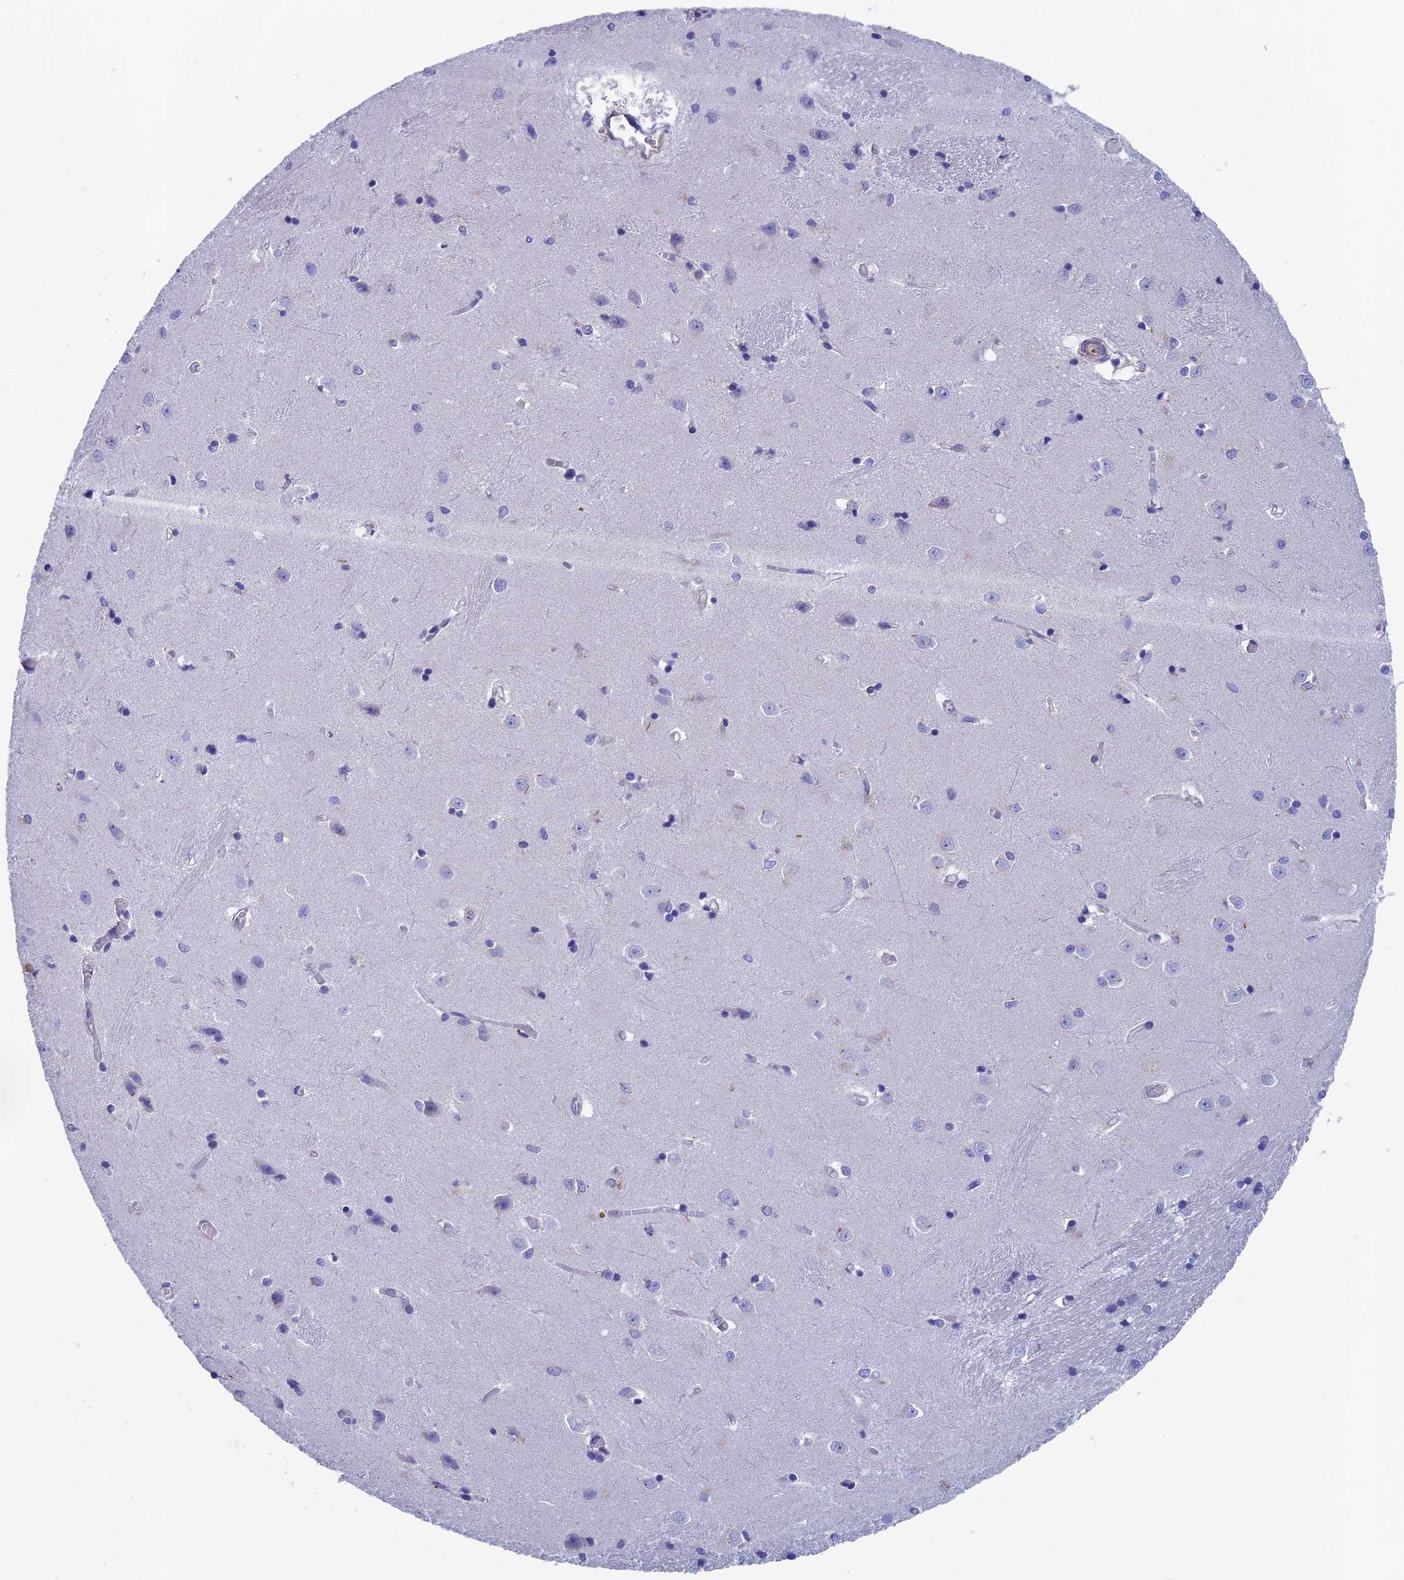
{"staining": {"intensity": "negative", "quantity": "none", "location": "none"}, "tissue": "caudate", "cell_type": "Glial cells", "image_type": "normal", "snomed": [{"axis": "morphology", "description": "Normal tissue, NOS"}, {"axis": "topography", "description": "Lateral ventricle wall"}], "caption": "Immunohistochemistry (IHC) of unremarkable human caudate demonstrates no staining in glial cells.", "gene": "ADH7", "patient": {"sex": "male", "age": 37}}